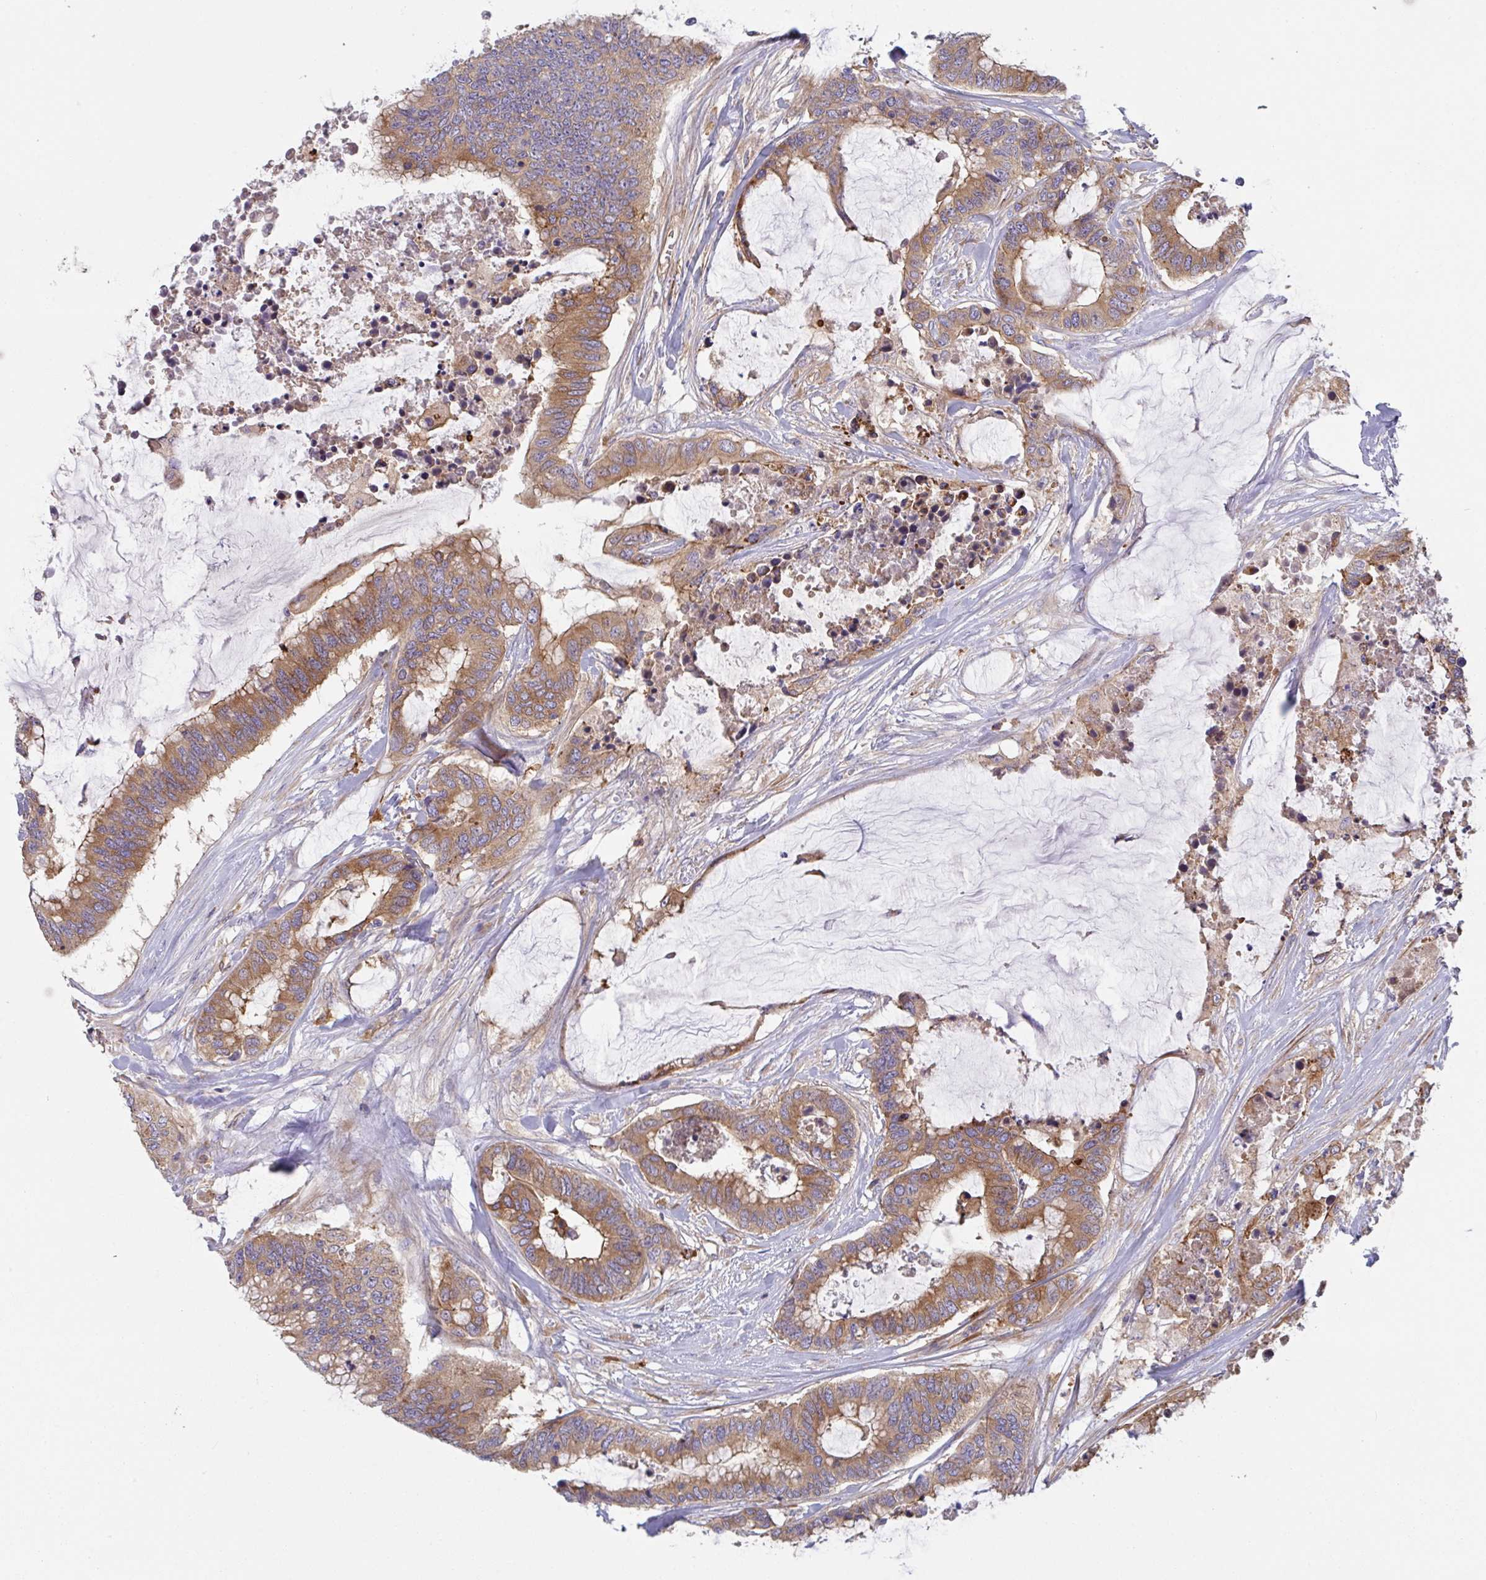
{"staining": {"intensity": "moderate", "quantity": ">75%", "location": "cytoplasmic/membranous"}, "tissue": "colorectal cancer", "cell_type": "Tumor cells", "image_type": "cancer", "snomed": [{"axis": "morphology", "description": "Adenocarcinoma, NOS"}, {"axis": "topography", "description": "Rectum"}], "caption": "The immunohistochemical stain shows moderate cytoplasmic/membranous expression in tumor cells of colorectal adenocarcinoma tissue.", "gene": "YARS2", "patient": {"sex": "female", "age": 59}}